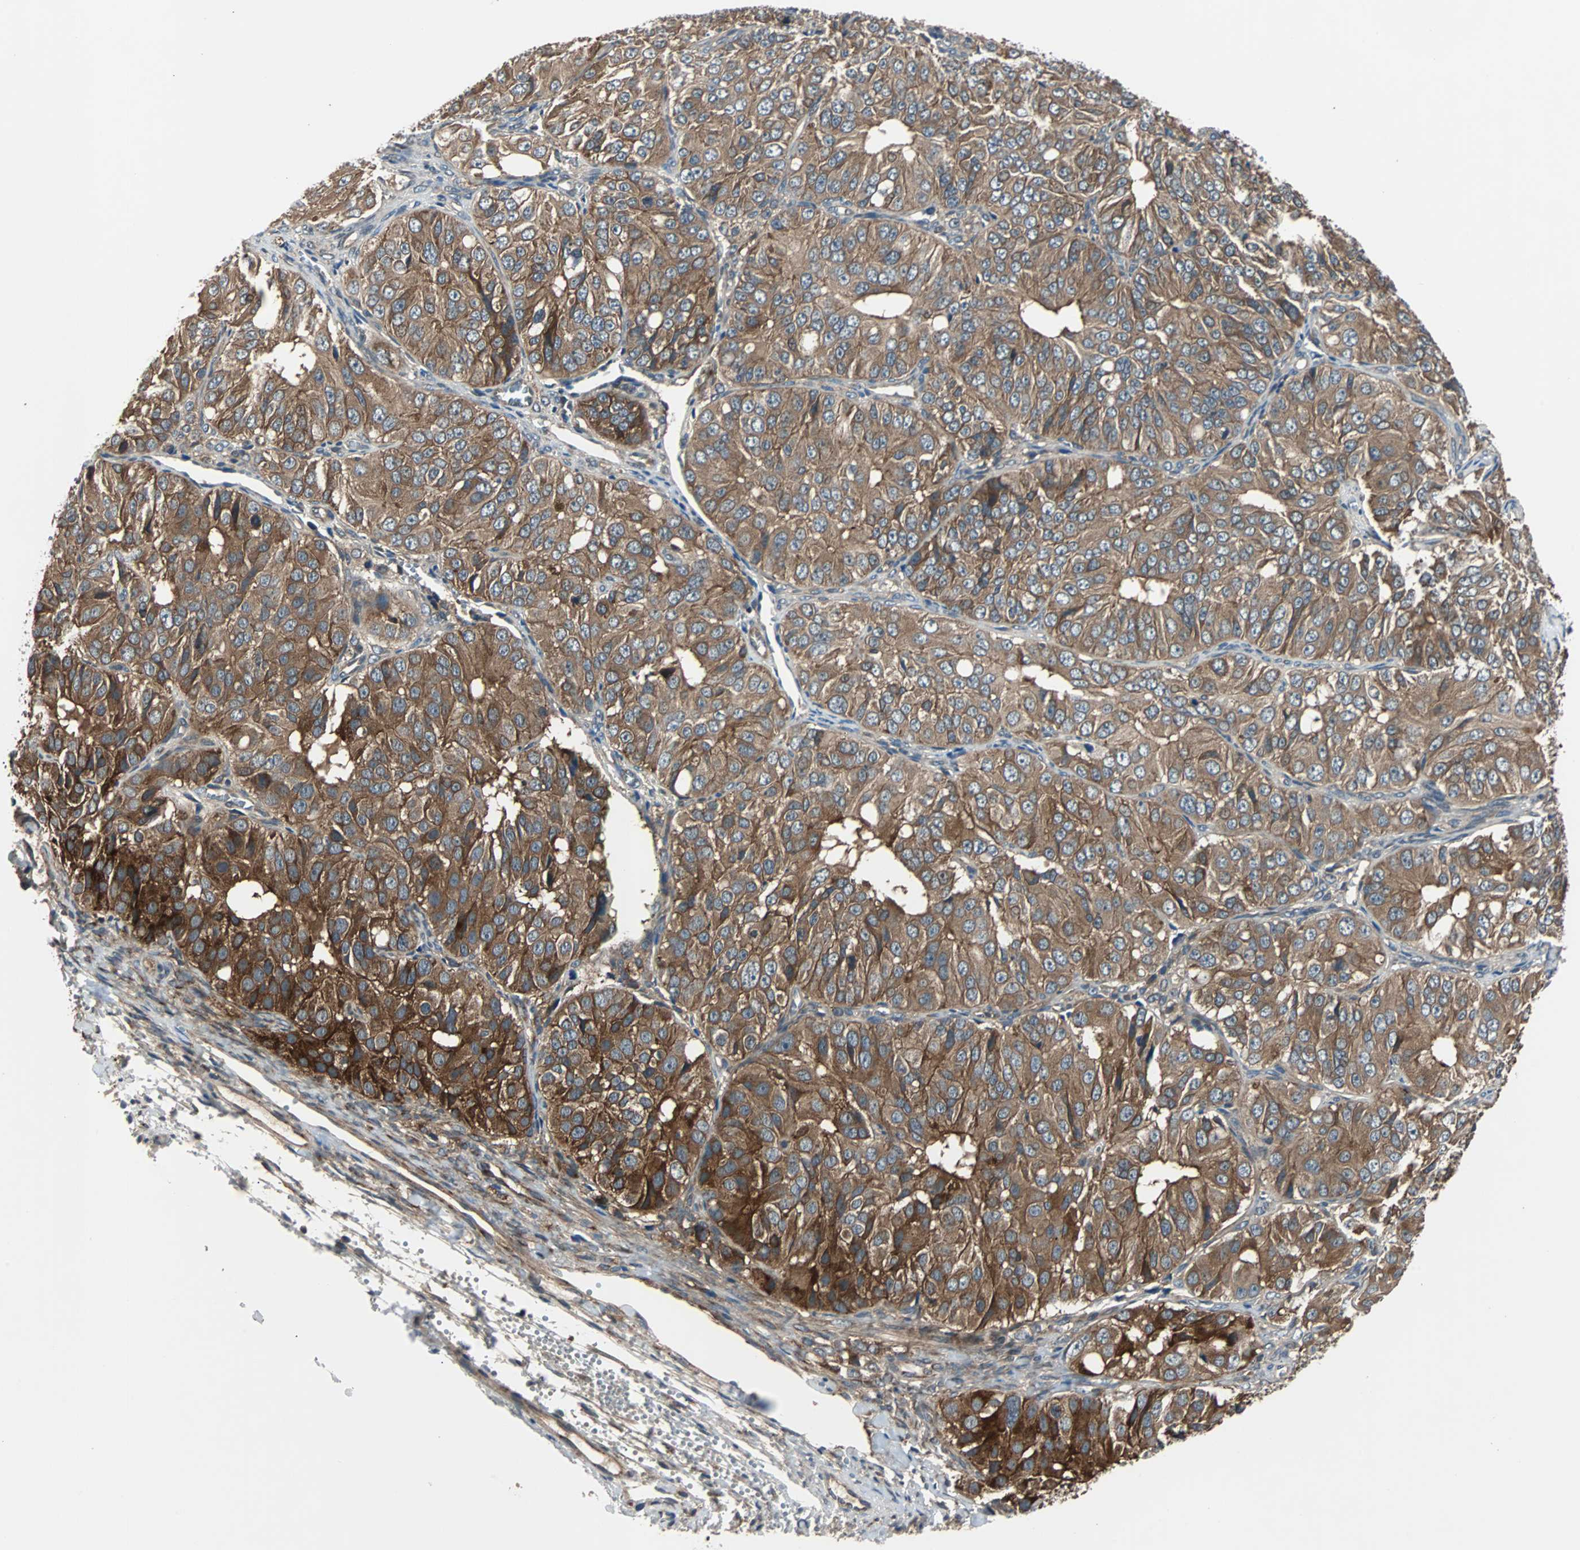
{"staining": {"intensity": "moderate", "quantity": ">75%", "location": "cytoplasmic/membranous"}, "tissue": "ovarian cancer", "cell_type": "Tumor cells", "image_type": "cancer", "snomed": [{"axis": "morphology", "description": "Carcinoma, endometroid"}, {"axis": "topography", "description": "Ovary"}], "caption": "An image of human ovarian cancer (endometroid carcinoma) stained for a protein demonstrates moderate cytoplasmic/membranous brown staining in tumor cells.", "gene": "ARF1", "patient": {"sex": "female", "age": 51}}